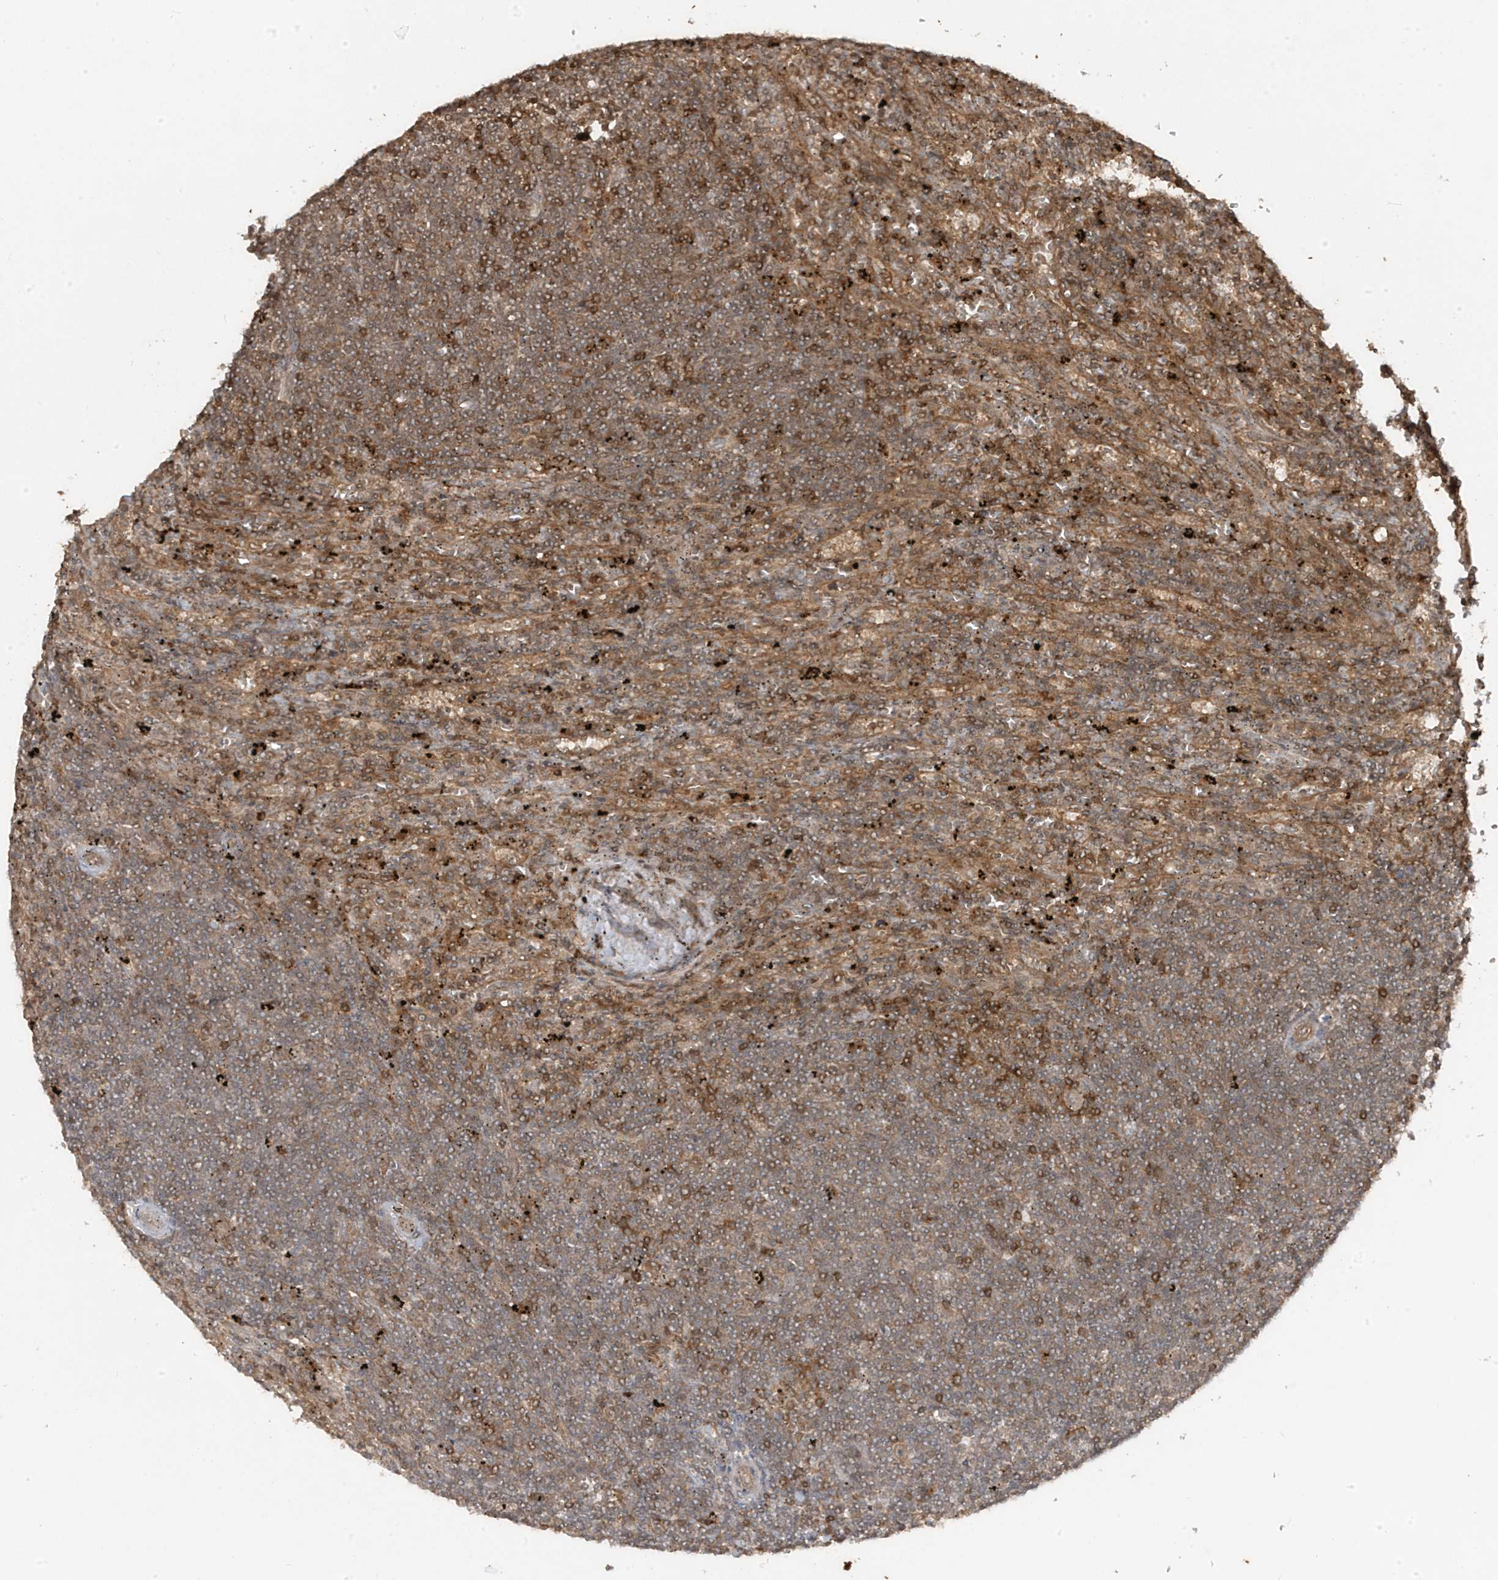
{"staining": {"intensity": "weak", "quantity": ">75%", "location": "cytoplasmic/membranous"}, "tissue": "lymphoma", "cell_type": "Tumor cells", "image_type": "cancer", "snomed": [{"axis": "morphology", "description": "Malignant lymphoma, non-Hodgkin's type, Low grade"}, {"axis": "topography", "description": "Spleen"}], "caption": "Protein positivity by IHC exhibits weak cytoplasmic/membranous expression in about >75% of tumor cells in low-grade malignant lymphoma, non-Hodgkin's type.", "gene": "ASAP1", "patient": {"sex": "male", "age": 76}}